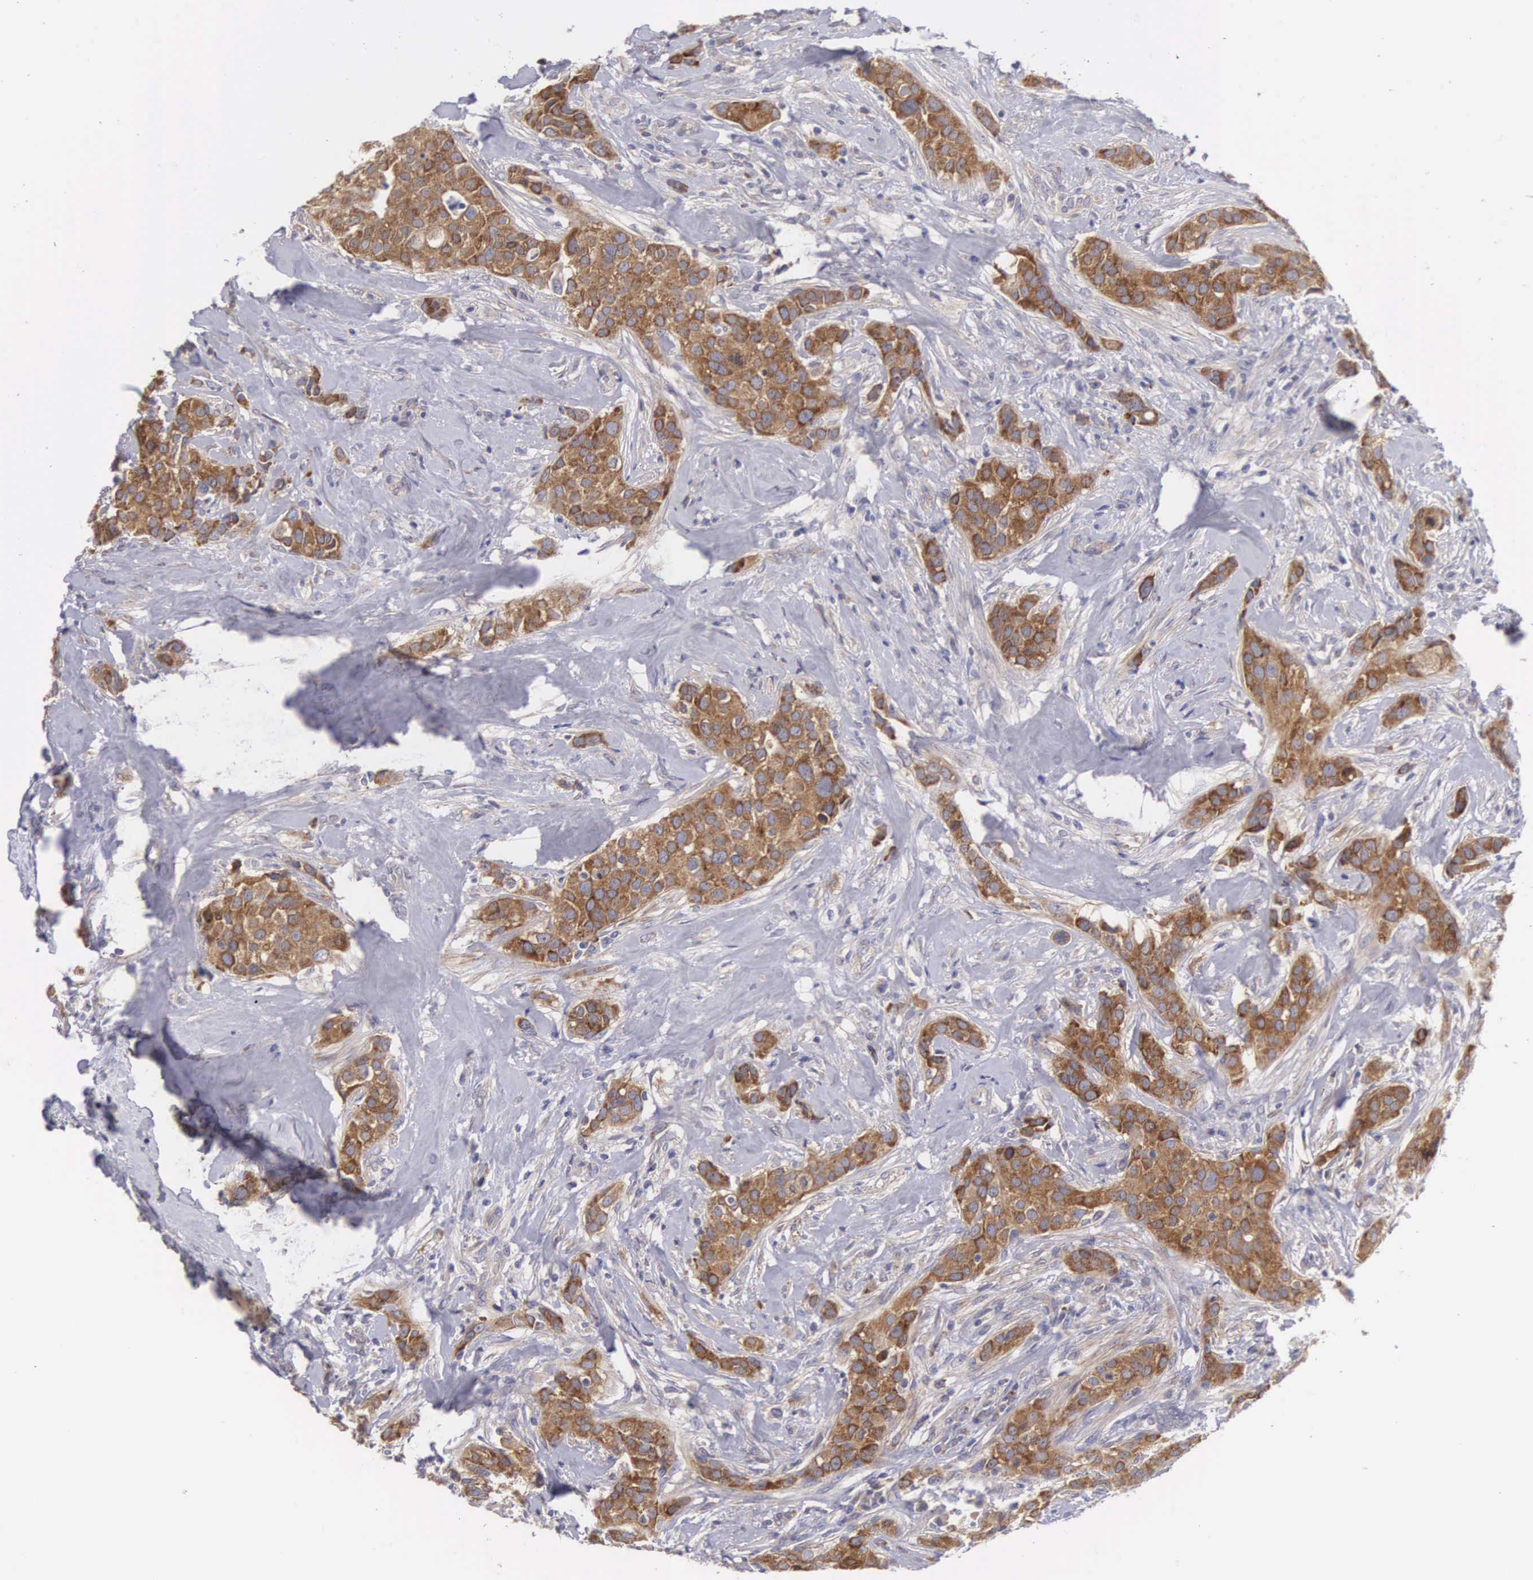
{"staining": {"intensity": "strong", "quantity": ">75%", "location": "cytoplasmic/membranous"}, "tissue": "breast cancer", "cell_type": "Tumor cells", "image_type": "cancer", "snomed": [{"axis": "morphology", "description": "Duct carcinoma"}, {"axis": "topography", "description": "Breast"}], "caption": "DAB immunohistochemical staining of human intraductal carcinoma (breast) displays strong cytoplasmic/membranous protein staining in approximately >75% of tumor cells.", "gene": "TXLNG", "patient": {"sex": "female", "age": 45}}